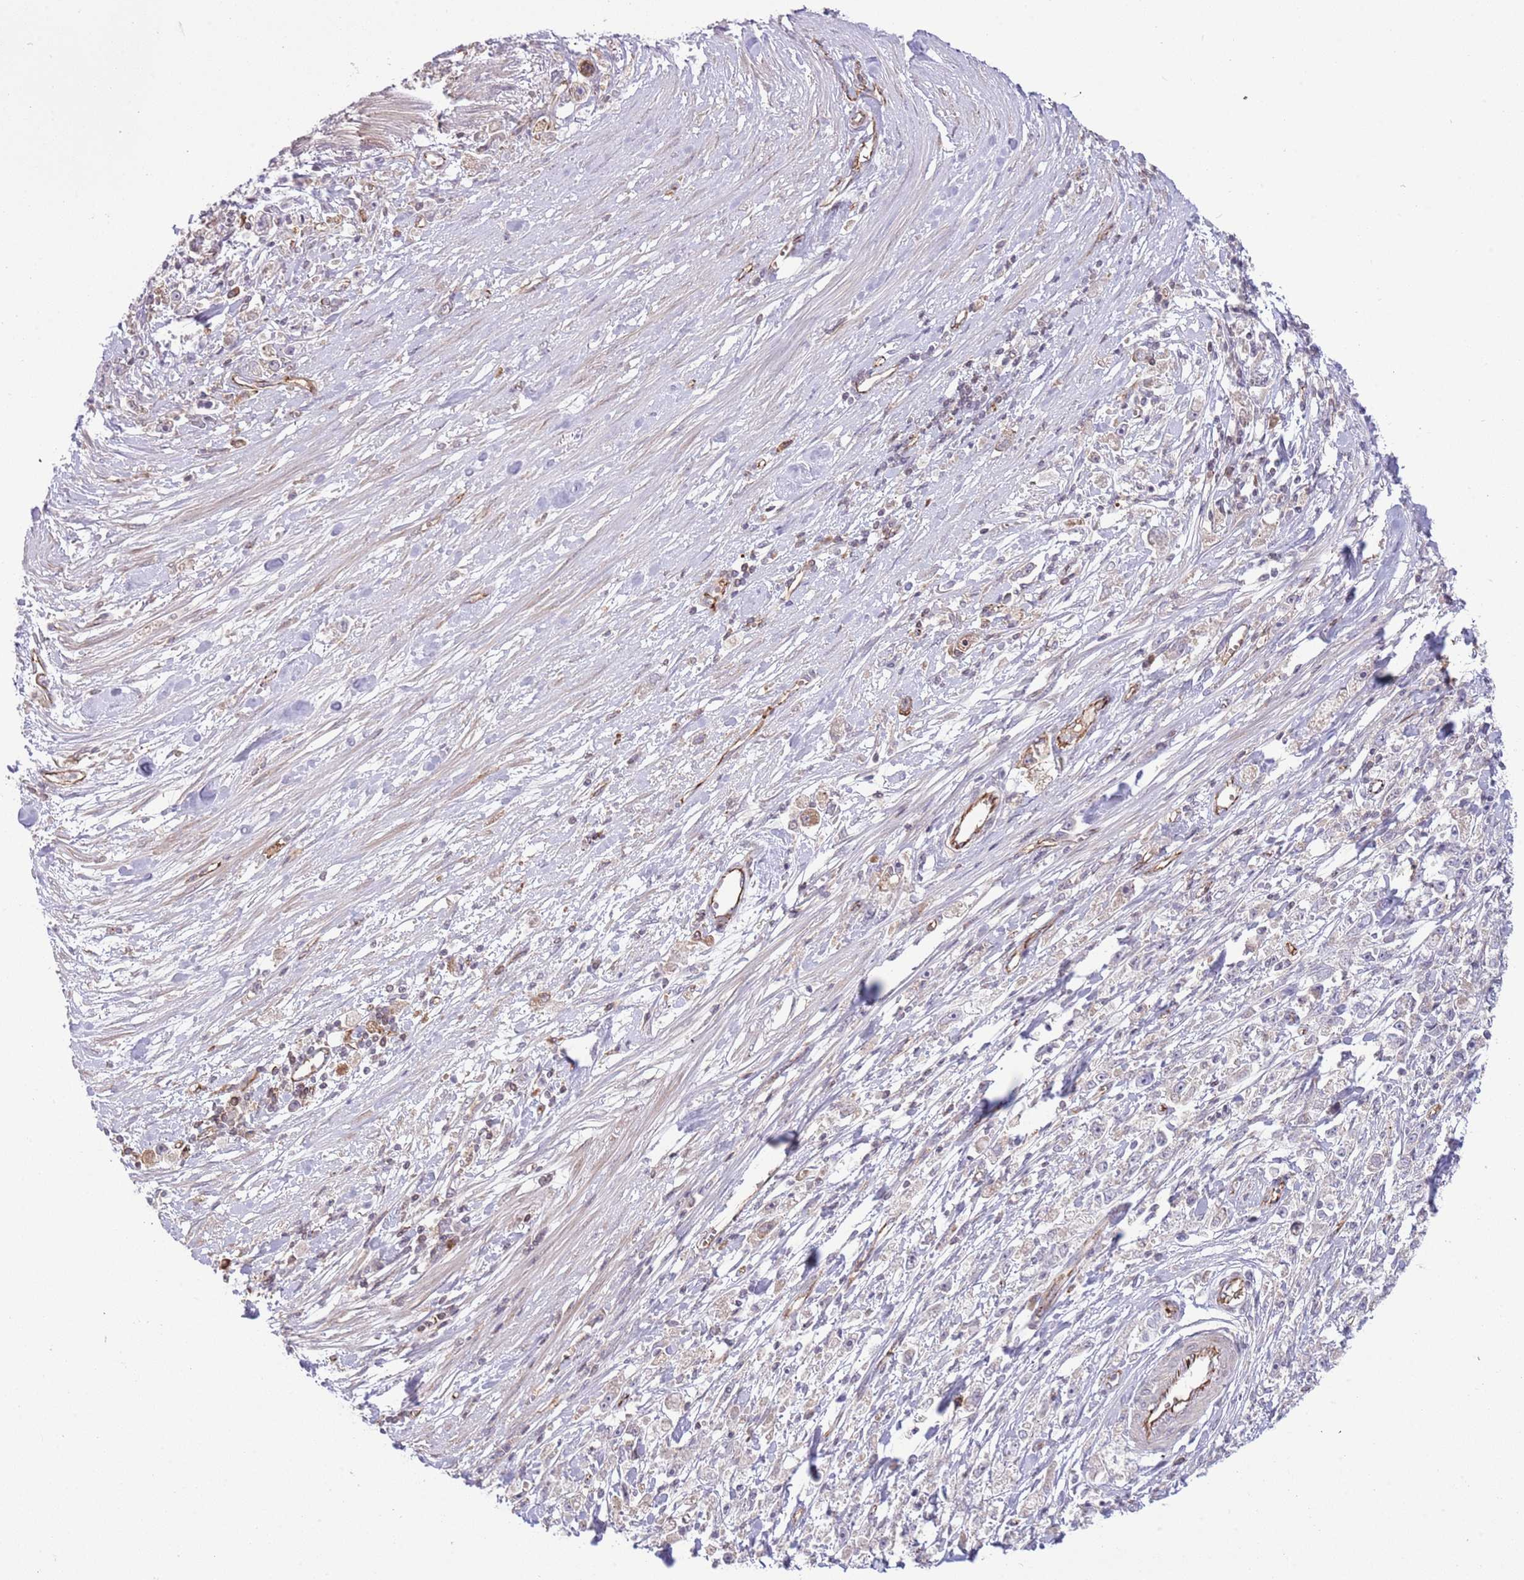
{"staining": {"intensity": "negative", "quantity": "none", "location": "none"}, "tissue": "stomach cancer", "cell_type": "Tumor cells", "image_type": "cancer", "snomed": [{"axis": "morphology", "description": "Adenocarcinoma, NOS"}, {"axis": "topography", "description": "Stomach"}], "caption": "This is a photomicrograph of immunohistochemistry (IHC) staining of stomach cancer, which shows no expression in tumor cells.", "gene": "DPP10", "patient": {"sex": "female", "age": 59}}